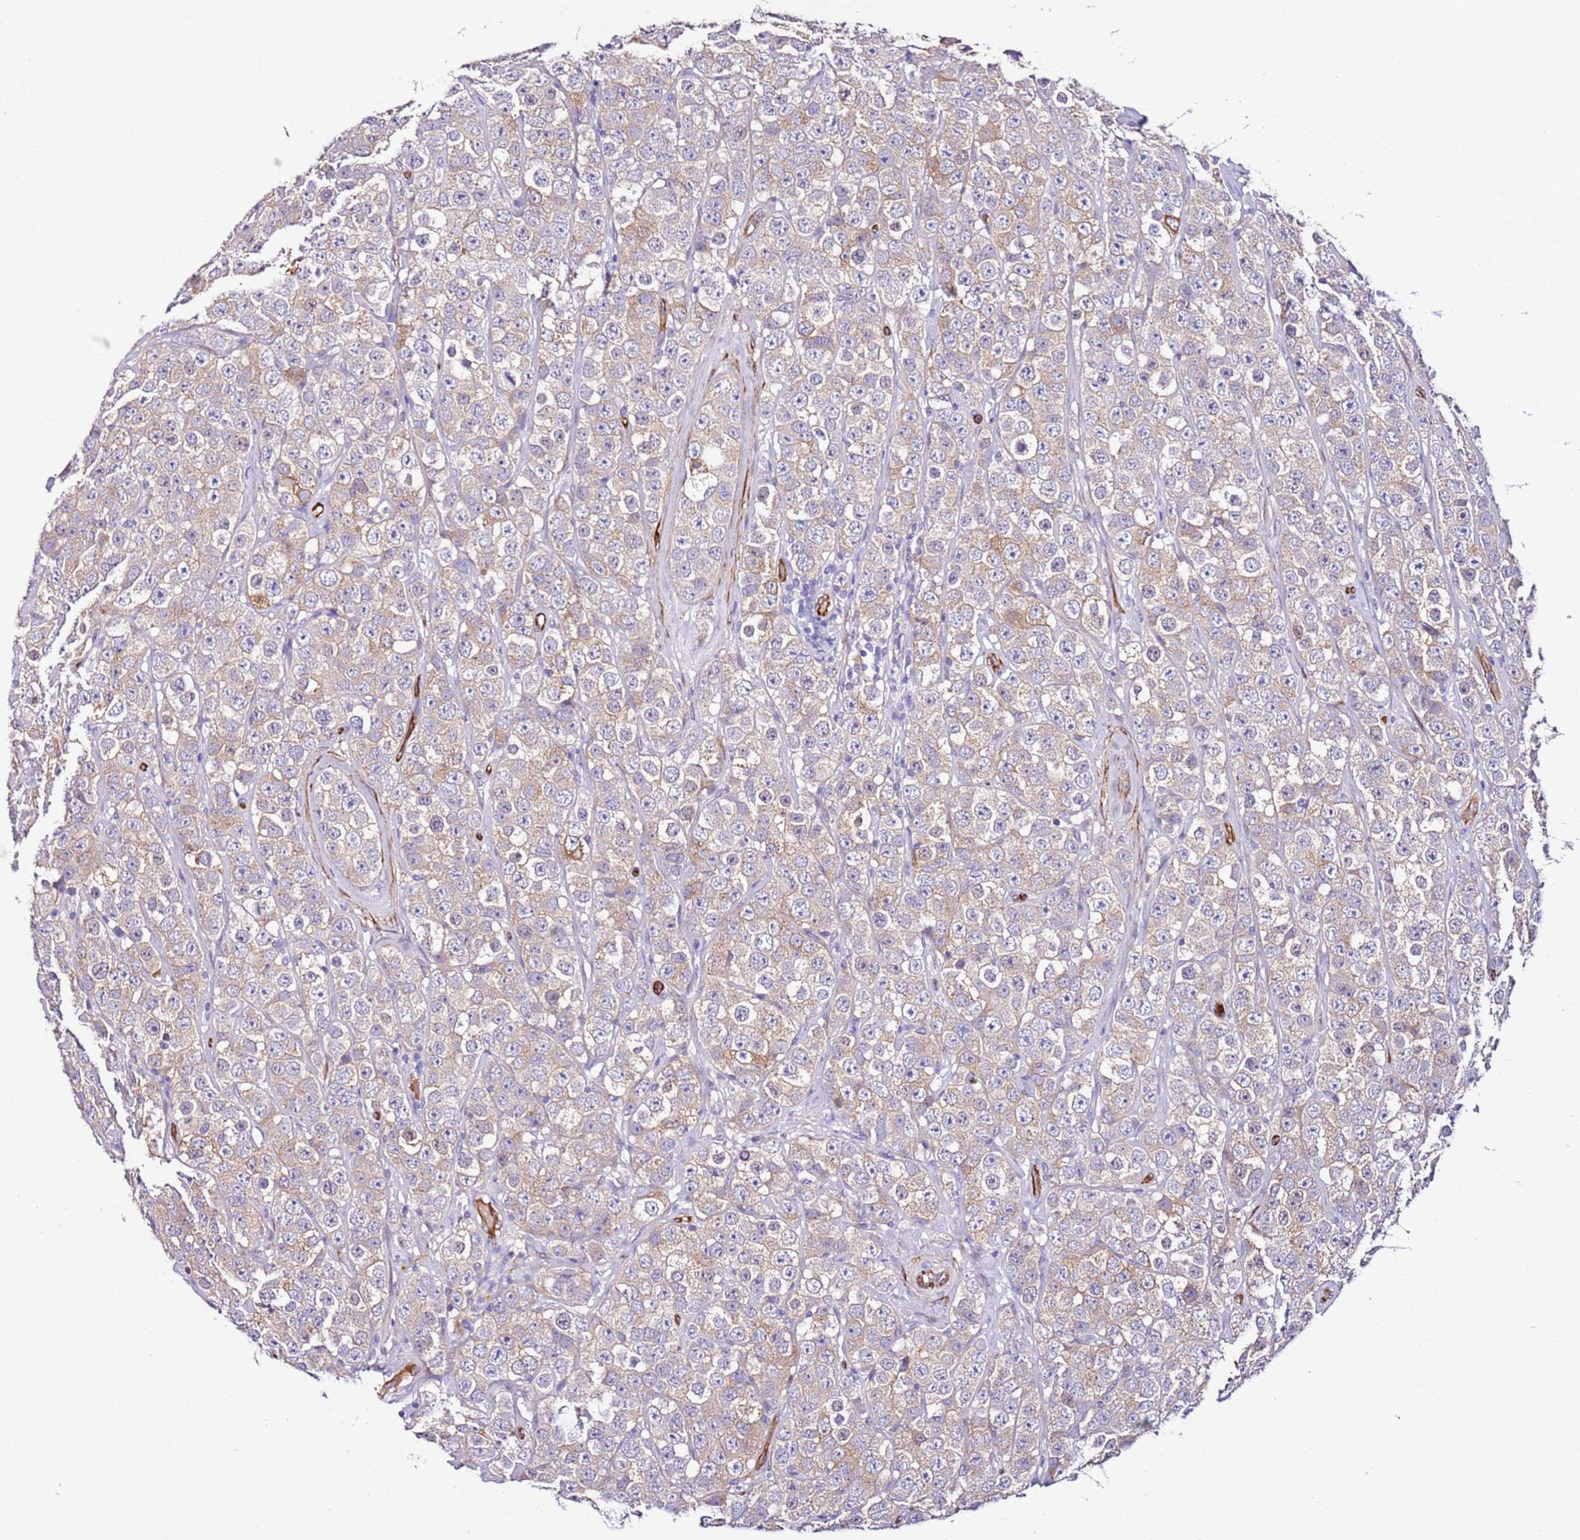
{"staining": {"intensity": "weak", "quantity": "25%-75%", "location": "cytoplasmic/membranous"}, "tissue": "testis cancer", "cell_type": "Tumor cells", "image_type": "cancer", "snomed": [{"axis": "morphology", "description": "Seminoma, NOS"}, {"axis": "topography", "description": "Testis"}], "caption": "The micrograph demonstrates immunohistochemical staining of testis cancer (seminoma). There is weak cytoplasmic/membranous staining is seen in approximately 25%-75% of tumor cells.", "gene": "FAM174C", "patient": {"sex": "male", "age": 28}}